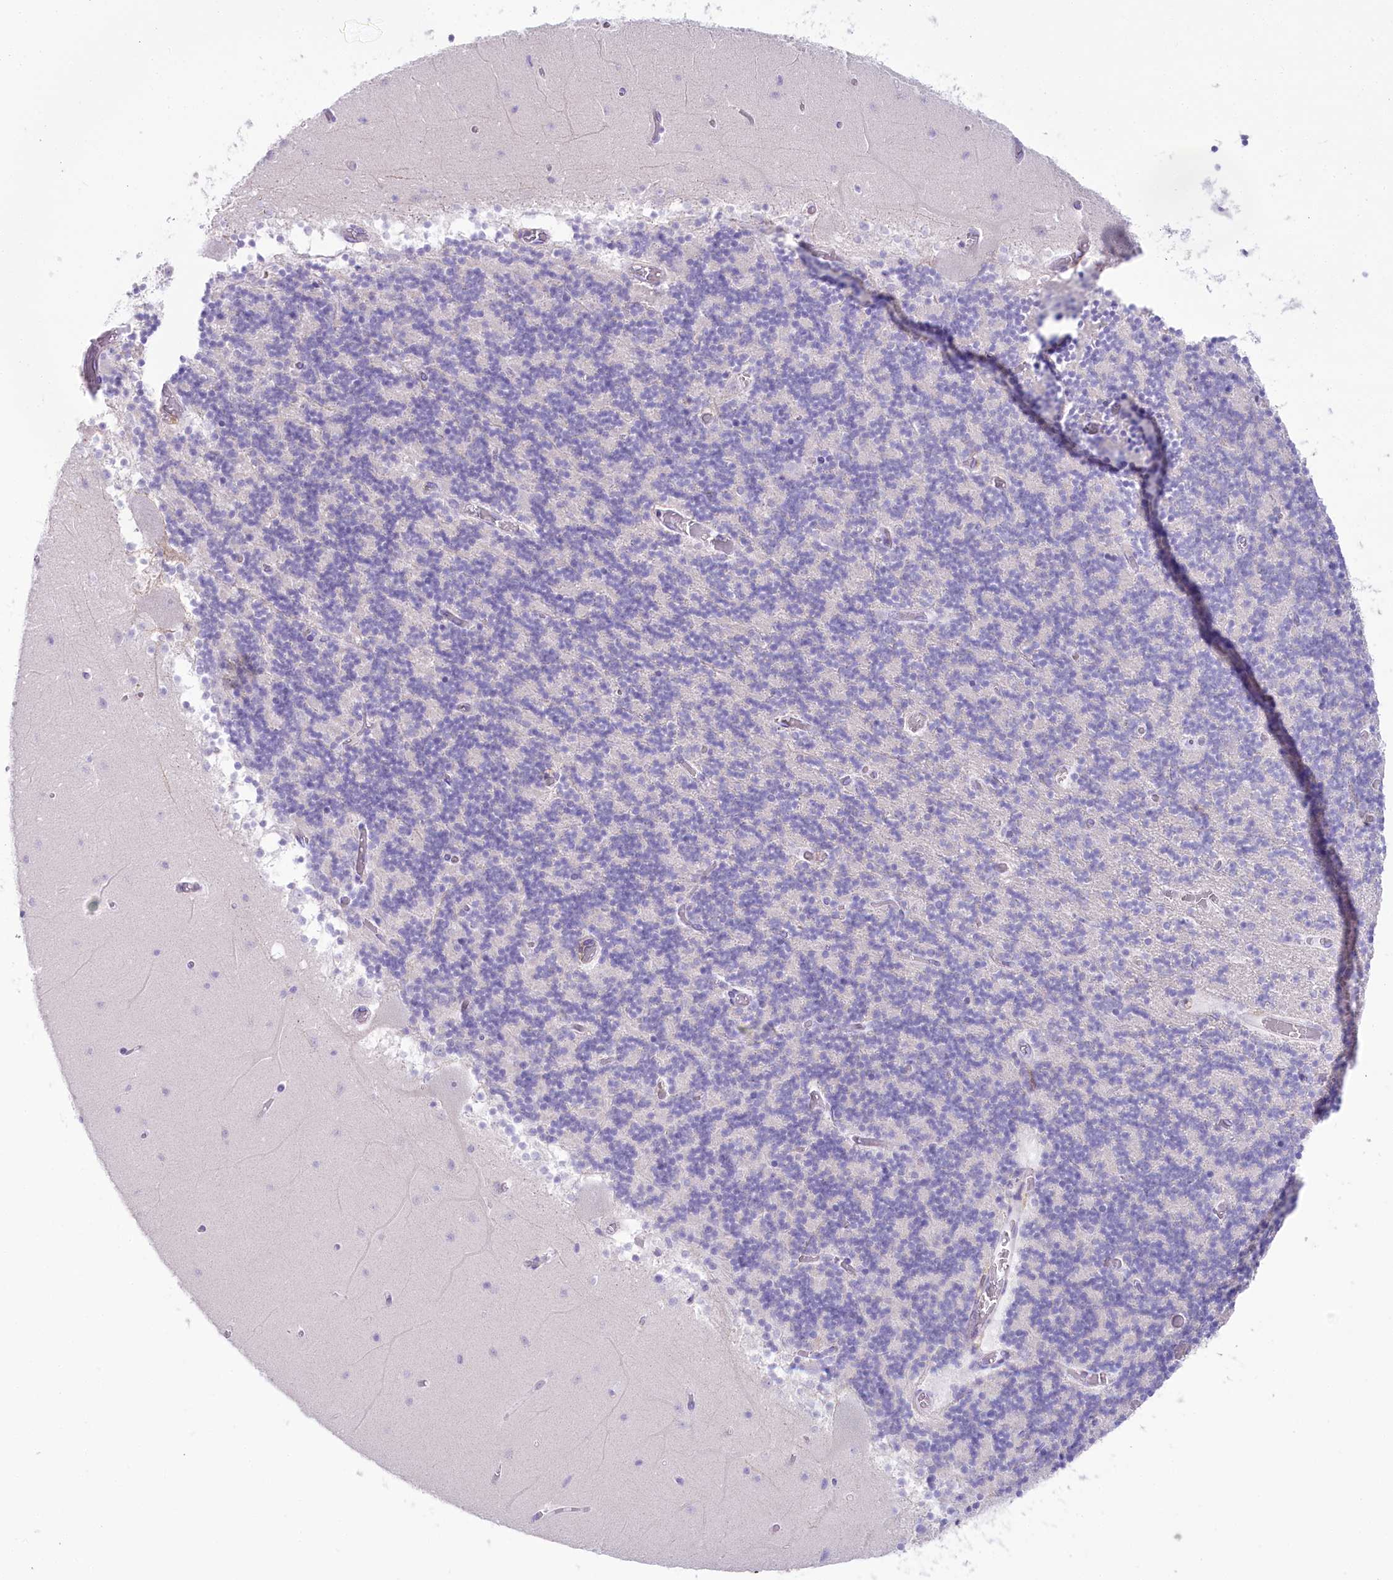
{"staining": {"intensity": "negative", "quantity": "none", "location": "none"}, "tissue": "cerebellum", "cell_type": "Cells in granular layer", "image_type": "normal", "snomed": [{"axis": "morphology", "description": "Normal tissue, NOS"}, {"axis": "topography", "description": "Cerebellum"}], "caption": "Immunohistochemistry micrograph of unremarkable cerebellum: human cerebellum stained with DAB (3,3'-diaminobenzidine) exhibits no significant protein staining in cells in granular layer.", "gene": "MYOZ1", "patient": {"sex": "female", "age": 28}}